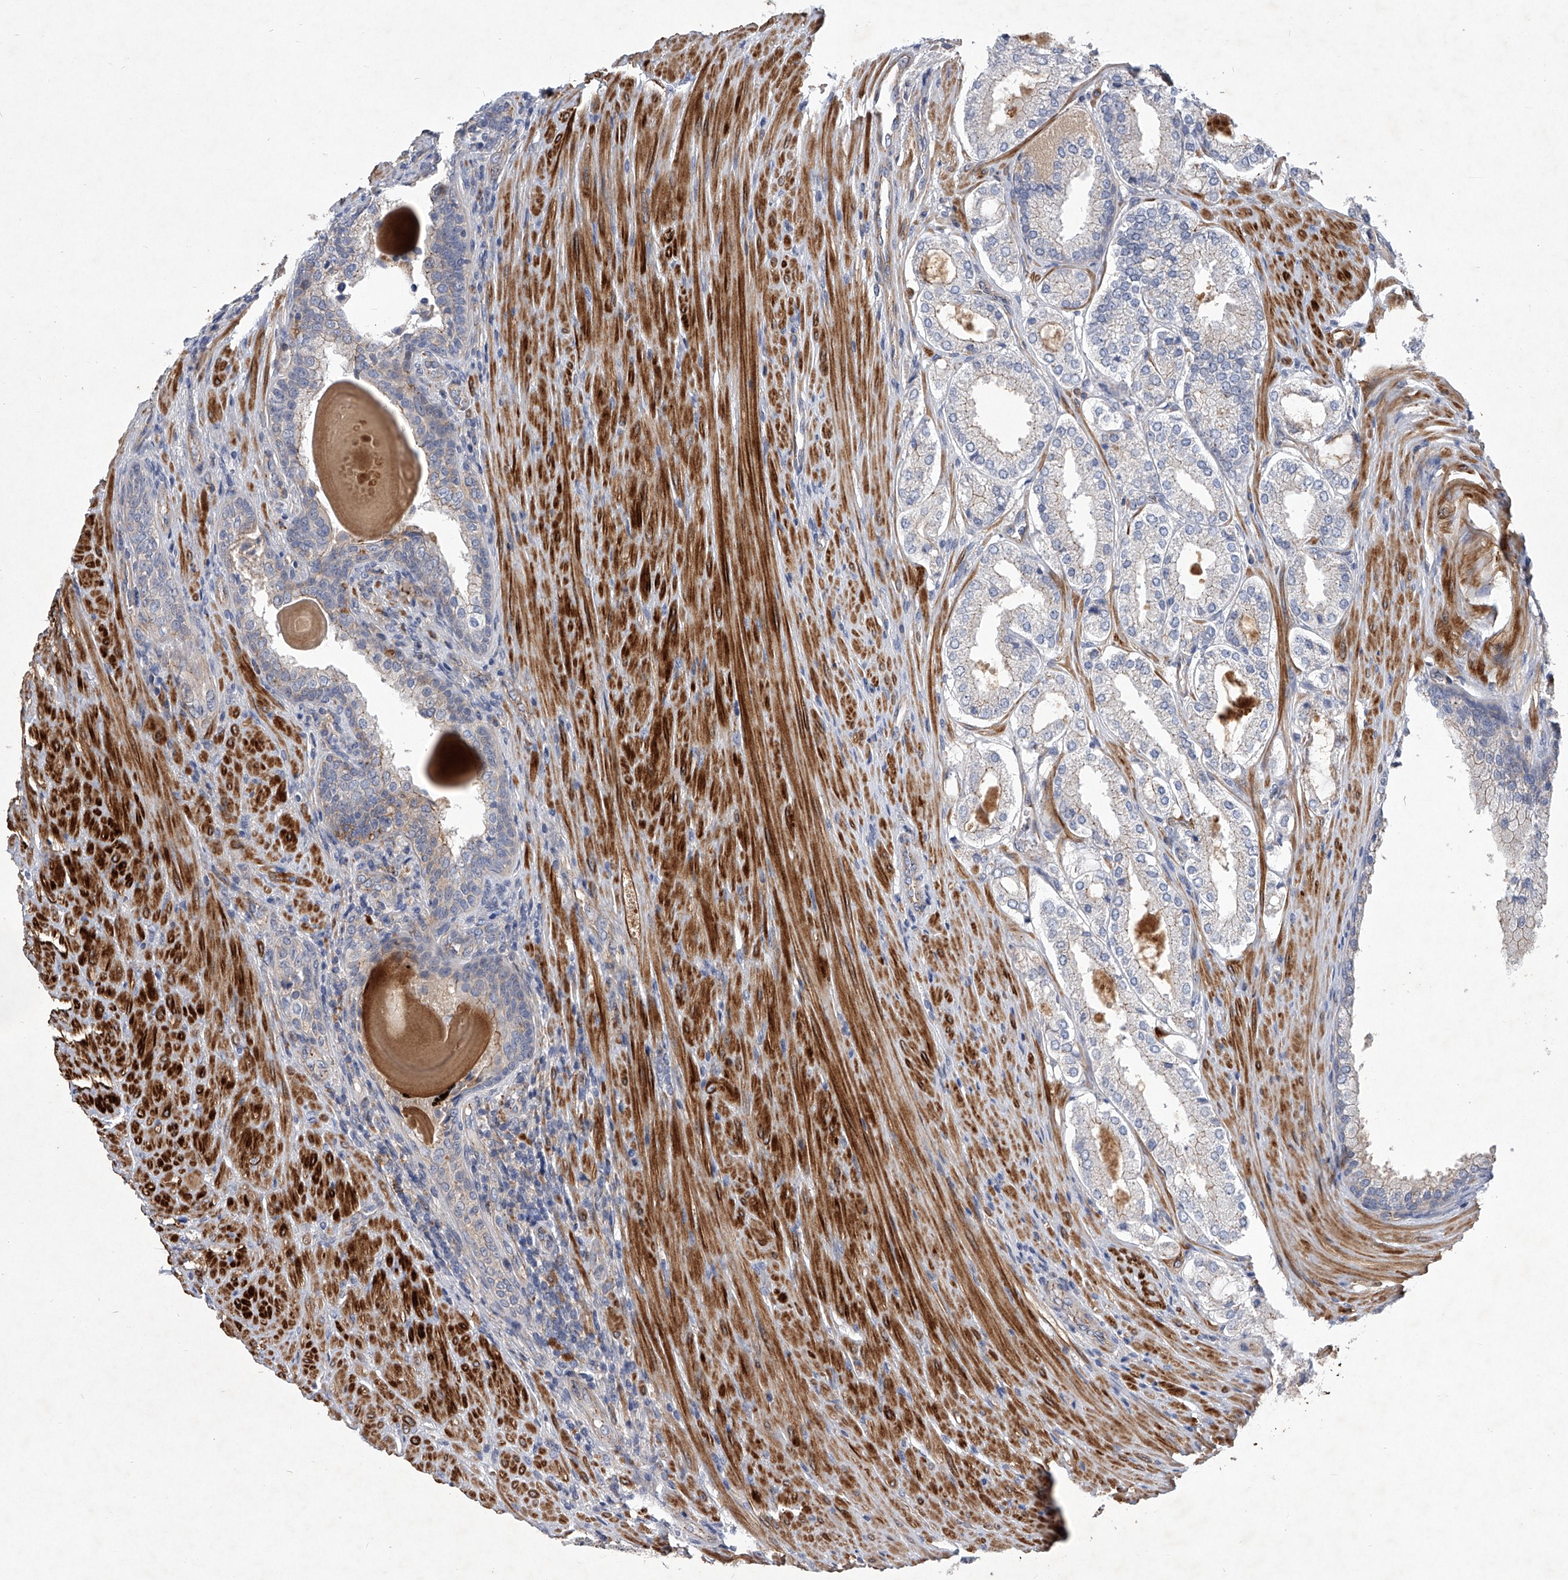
{"staining": {"intensity": "weak", "quantity": "25%-75%", "location": "cytoplasmic/membranous"}, "tissue": "prostate cancer", "cell_type": "Tumor cells", "image_type": "cancer", "snomed": [{"axis": "morphology", "description": "Adenocarcinoma, High grade"}, {"axis": "topography", "description": "Prostate"}], "caption": "A low amount of weak cytoplasmic/membranous positivity is seen in approximately 25%-75% of tumor cells in prostate cancer (high-grade adenocarcinoma) tissue.", "gene": "MINDY4", "patient": {"sex": "male", "age": 60}}